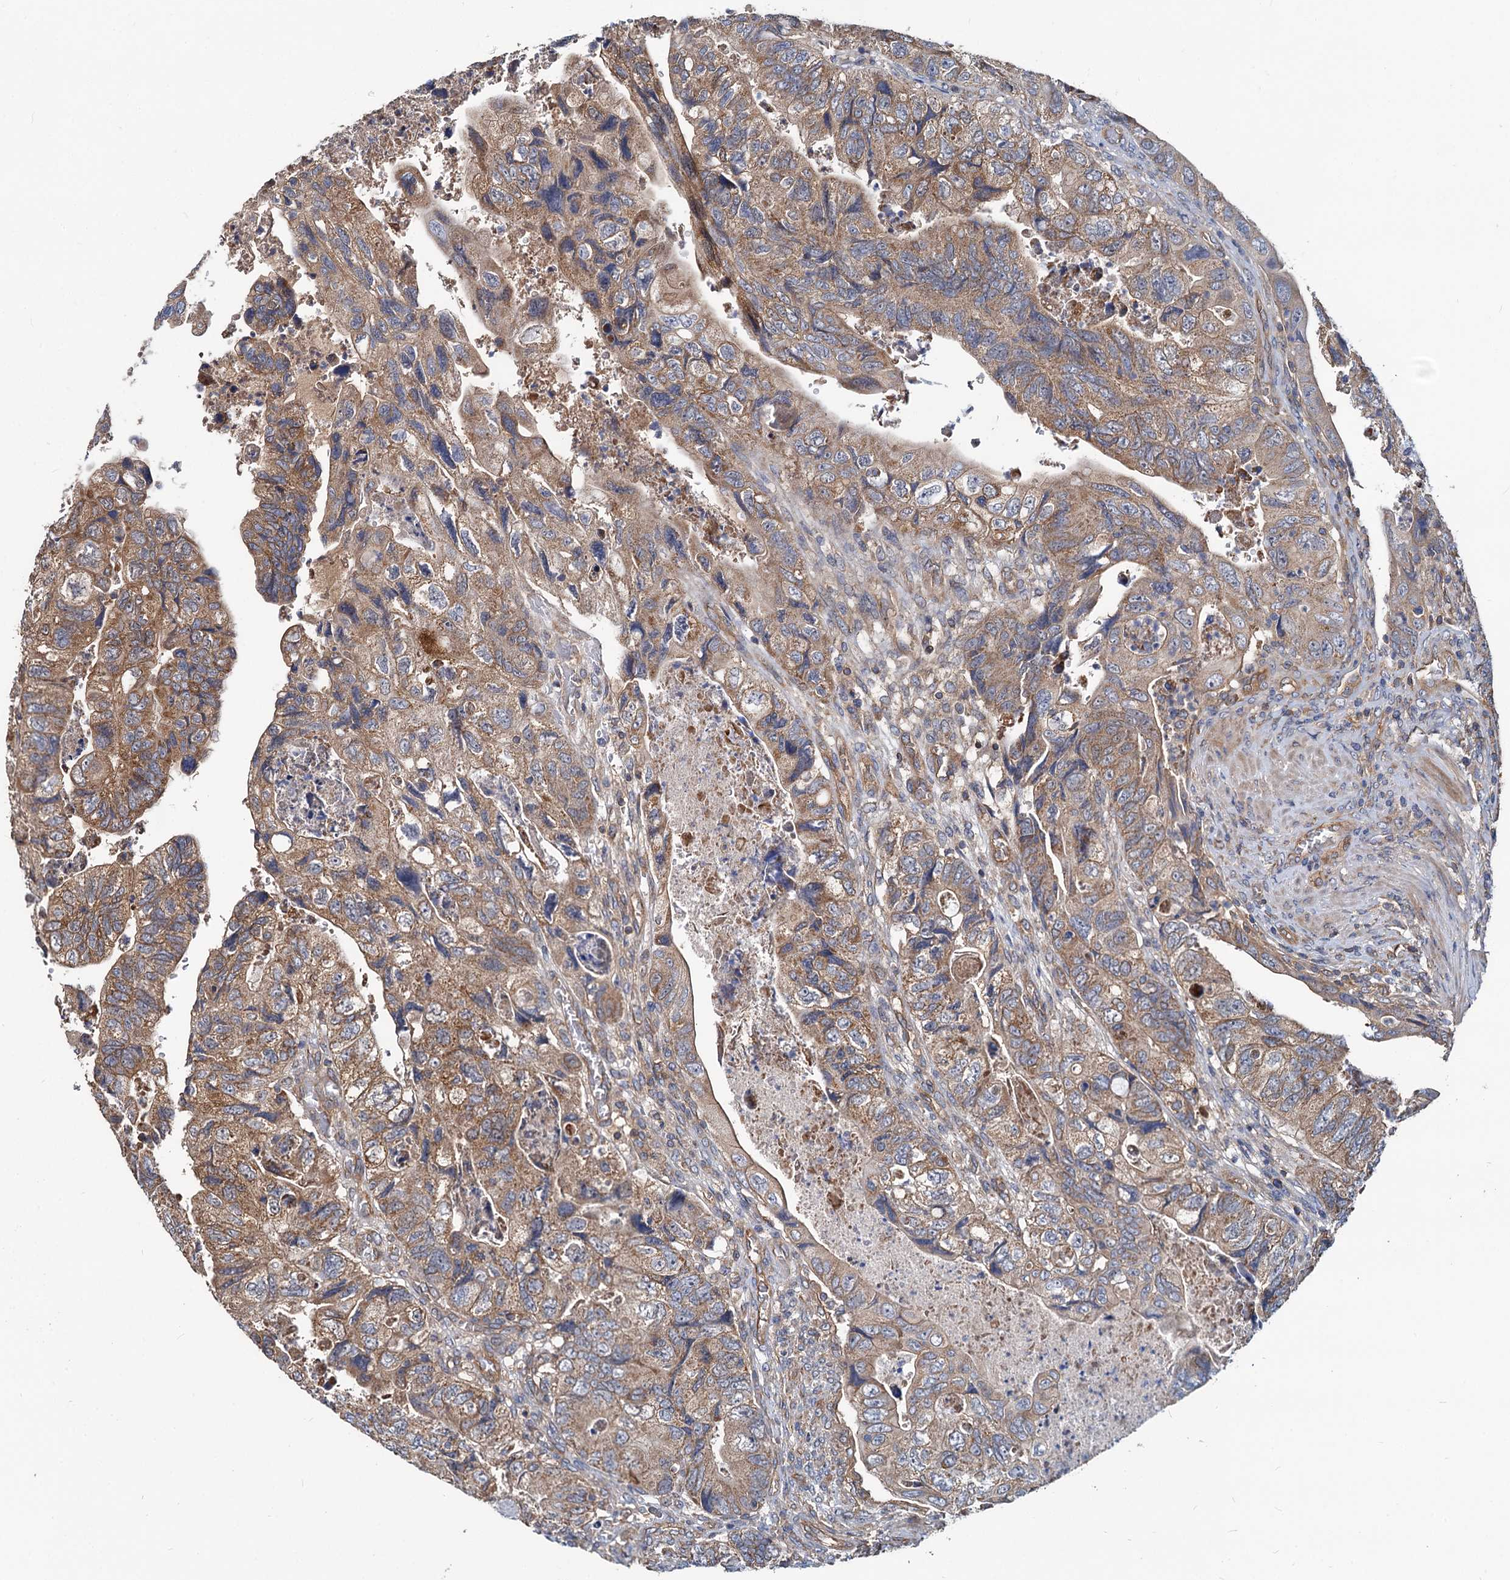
{"staining": {"intensity": "moderate", "quantity": ">75%", "location": "cytoplasmic/membranous"}, "tissue": "colorectal cancer", "cell_type": "Tumor cells", "image_type": "cancer", "snomed": [{"axis": "morphology", "description": "Adenocarcinoma, NOS"}, {"axis": "topography", "description": "Rectum"}], "caption": "Moderate cytoplasmic/membranous positivity is present in about >75% of tumor cells in adenocarcinoma (colorectal).", "gene": "IDI1", "patient": {"sex": "male", "age": 63}}